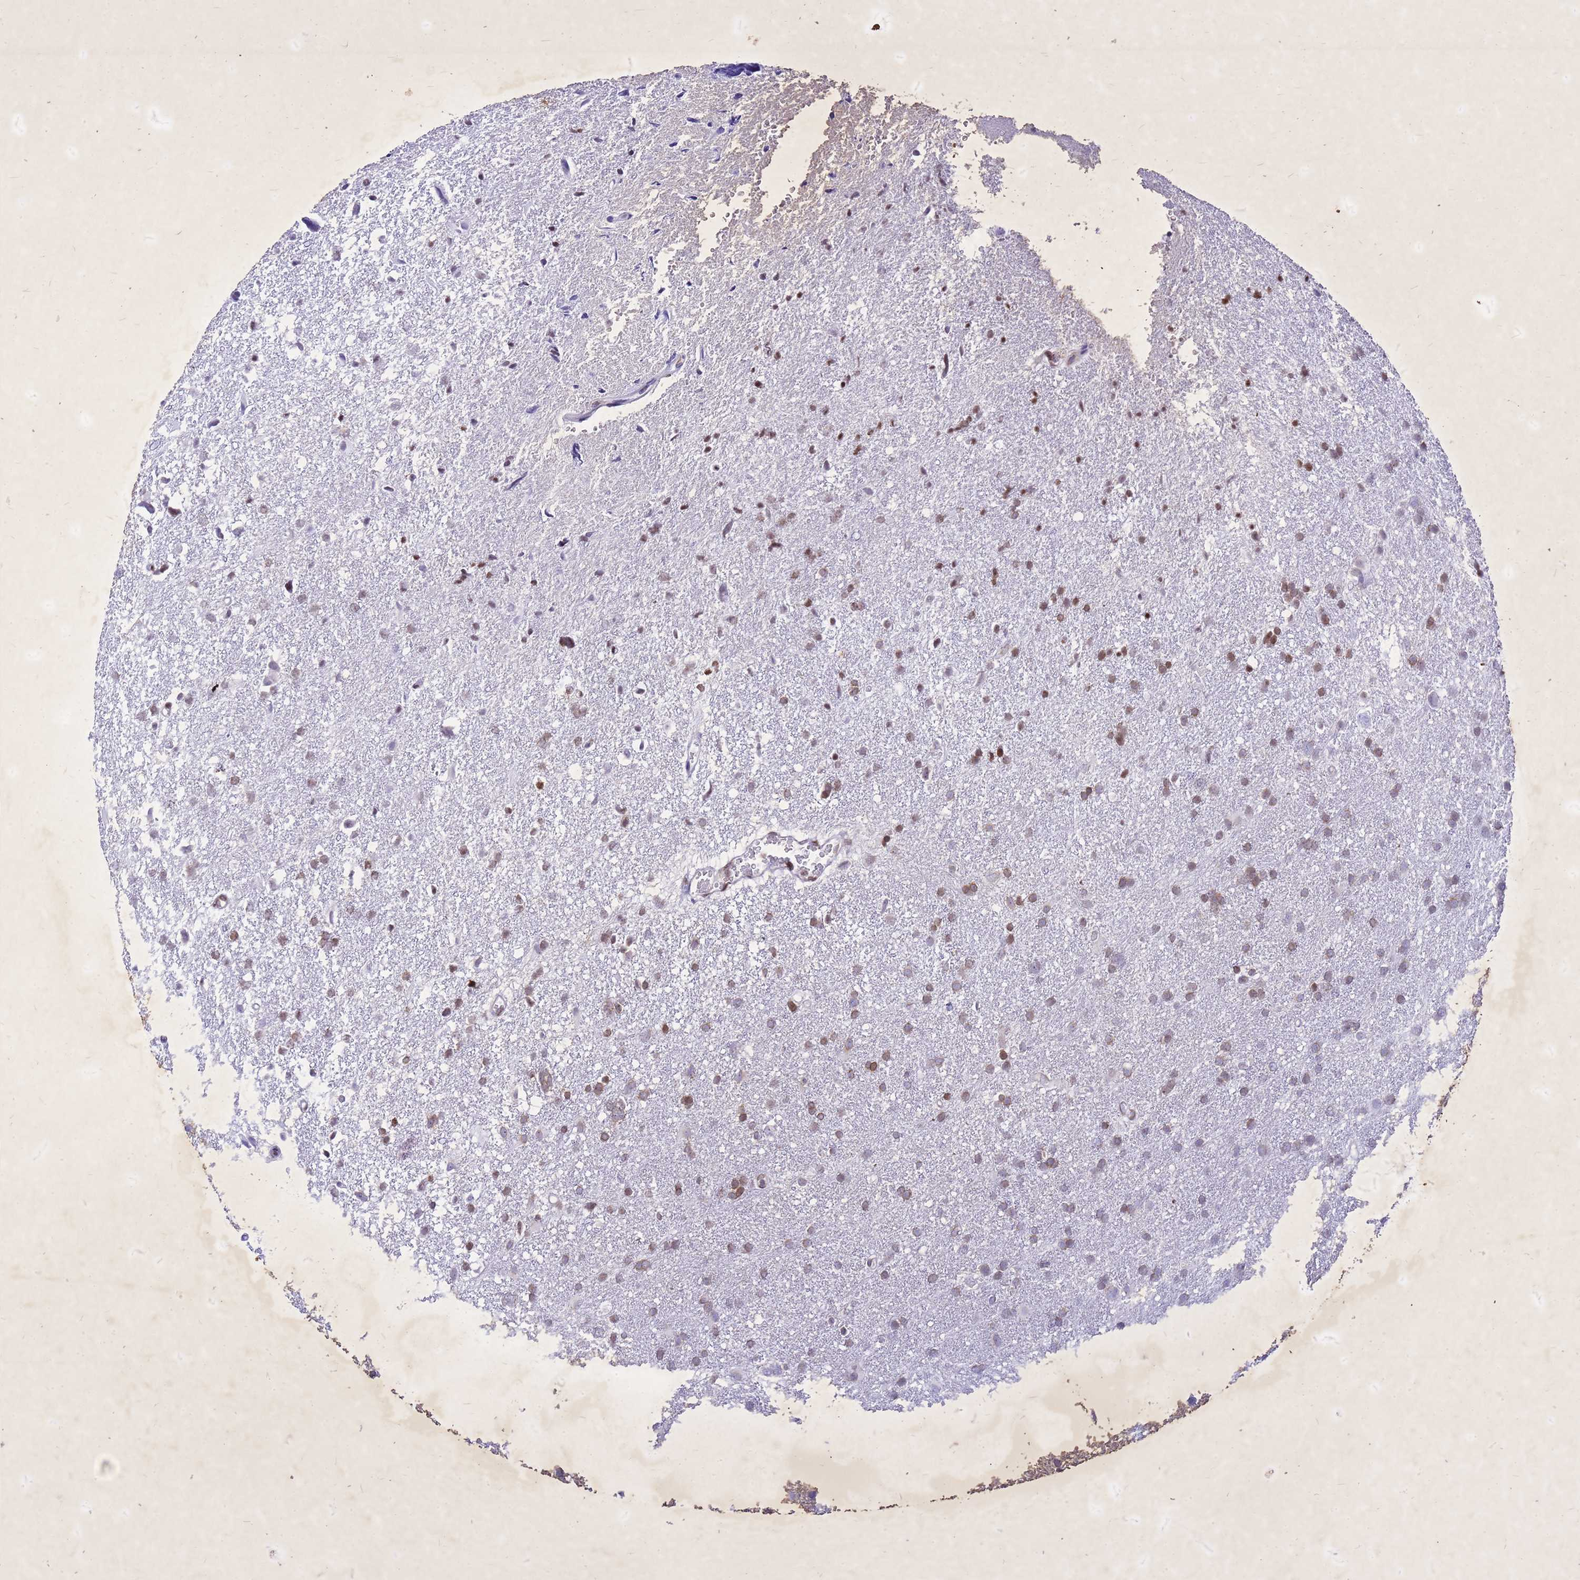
{"staining": {"intensity": "moderate", "quantity": "<25%", "location": "nuclear"}, "tissue": "glioma", "cell_type": "Tumor cells", "image_type": "cancer", "snomed": [{"axis": "morphology", "description": "Glioma, malignant, High grade"}, {"axis": "topography", "description": "Brain"}], "caption": "DAB immunohistochemical staining of human glioma demonstrates moderate nuclear protein expression in approximately <25% of tumor cells. Using DAB (3,3'-diaminobenzidine) (brown) and hematoxylin (blue) stains, captured at high magnification using brightfield microscopy.", "gene": "COPS9", "patient": {"sex": "male", "age": 61}}